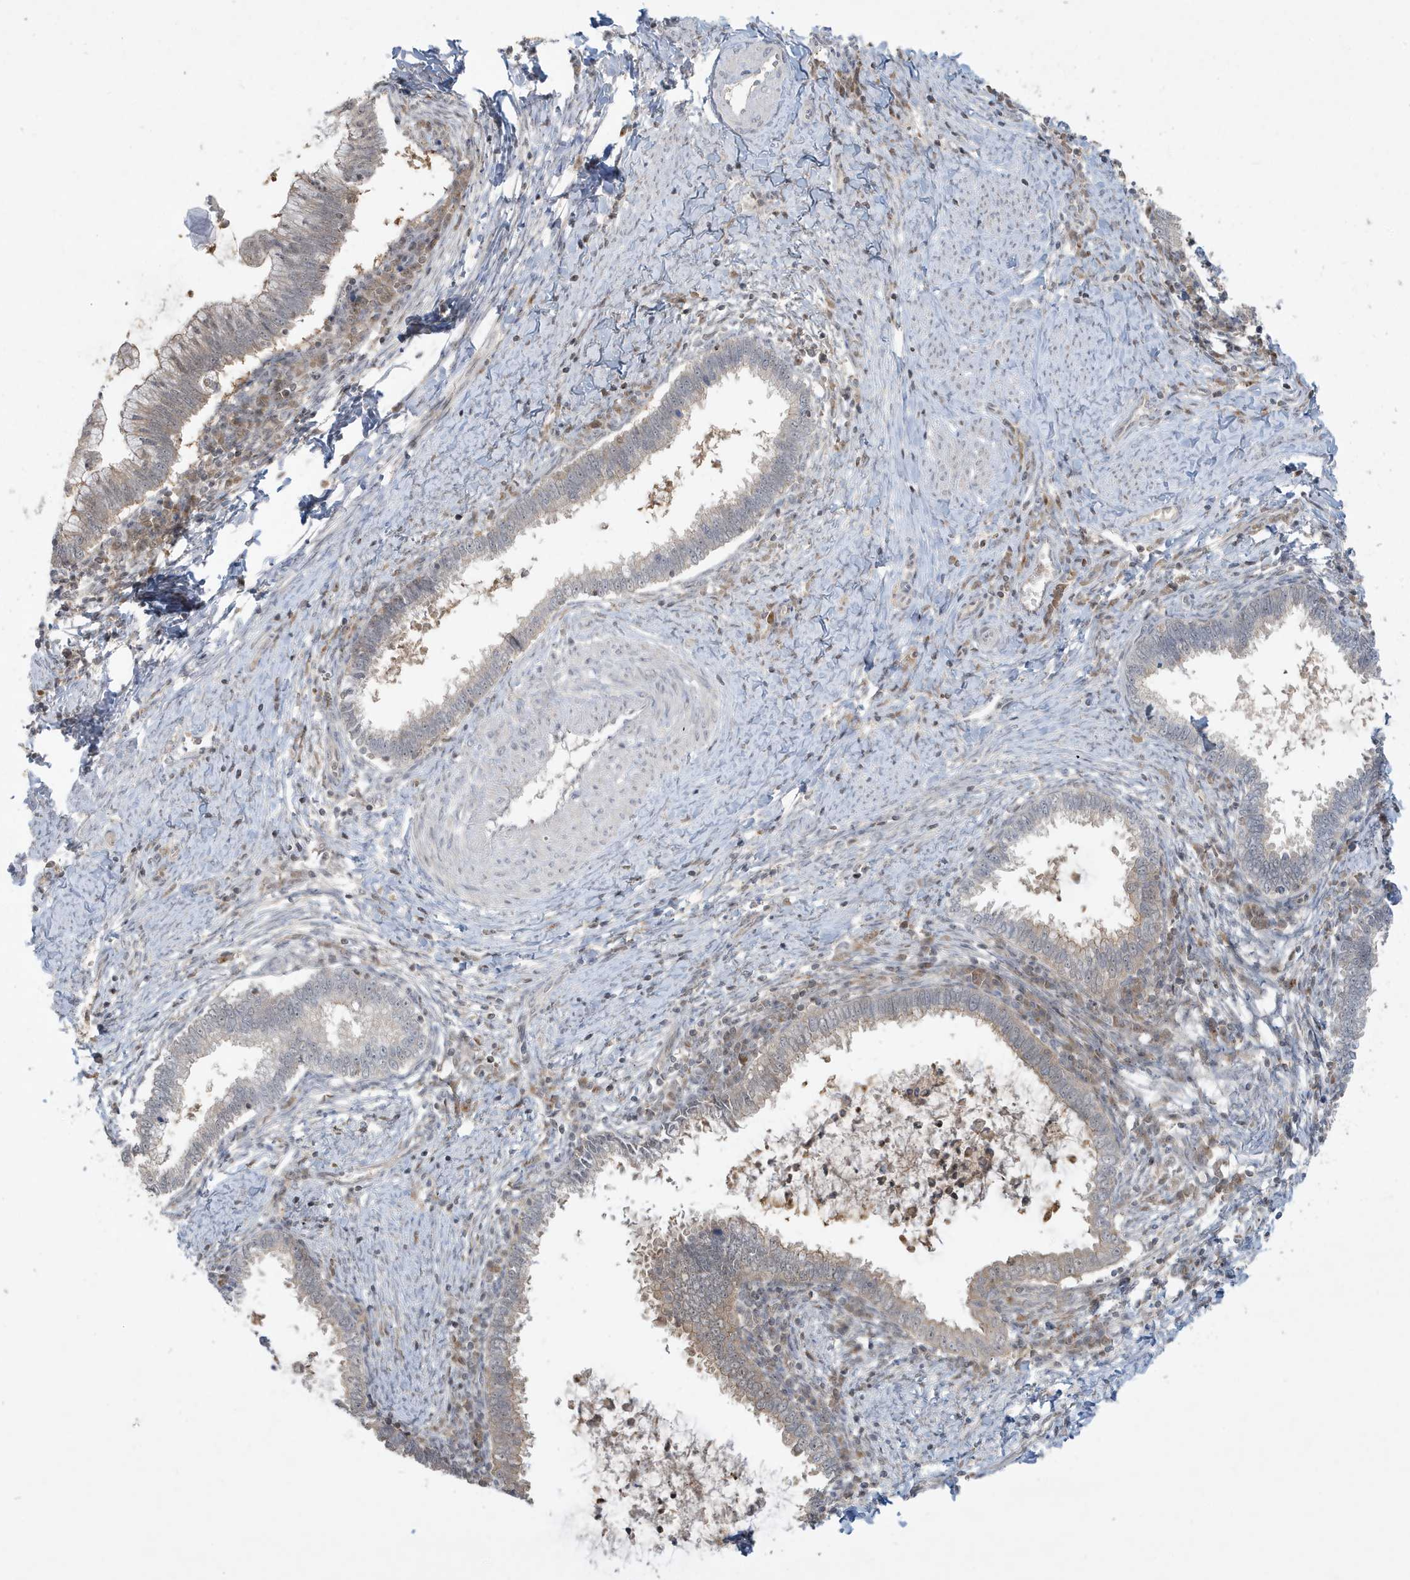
{"staining": {"intensity": "weak", "quantity": "<25%", "location": "cytoplasmic/membranous"}, "tissue": "cervical cancer", "cell_type": "Tumor cells", "image_type": "cancer", "snomed": [{"axis": "morphology", "description": "Adenocarcinoma, NOS"}, {"axis": "topography", "description": "Cervix"}], "caption": "Cervical adenocarcinoma stained for a protein using IHC demonstrates no staining tumor cells.", "gene": "PRRT3", "patient": {"sex": "female", "age": 36}}